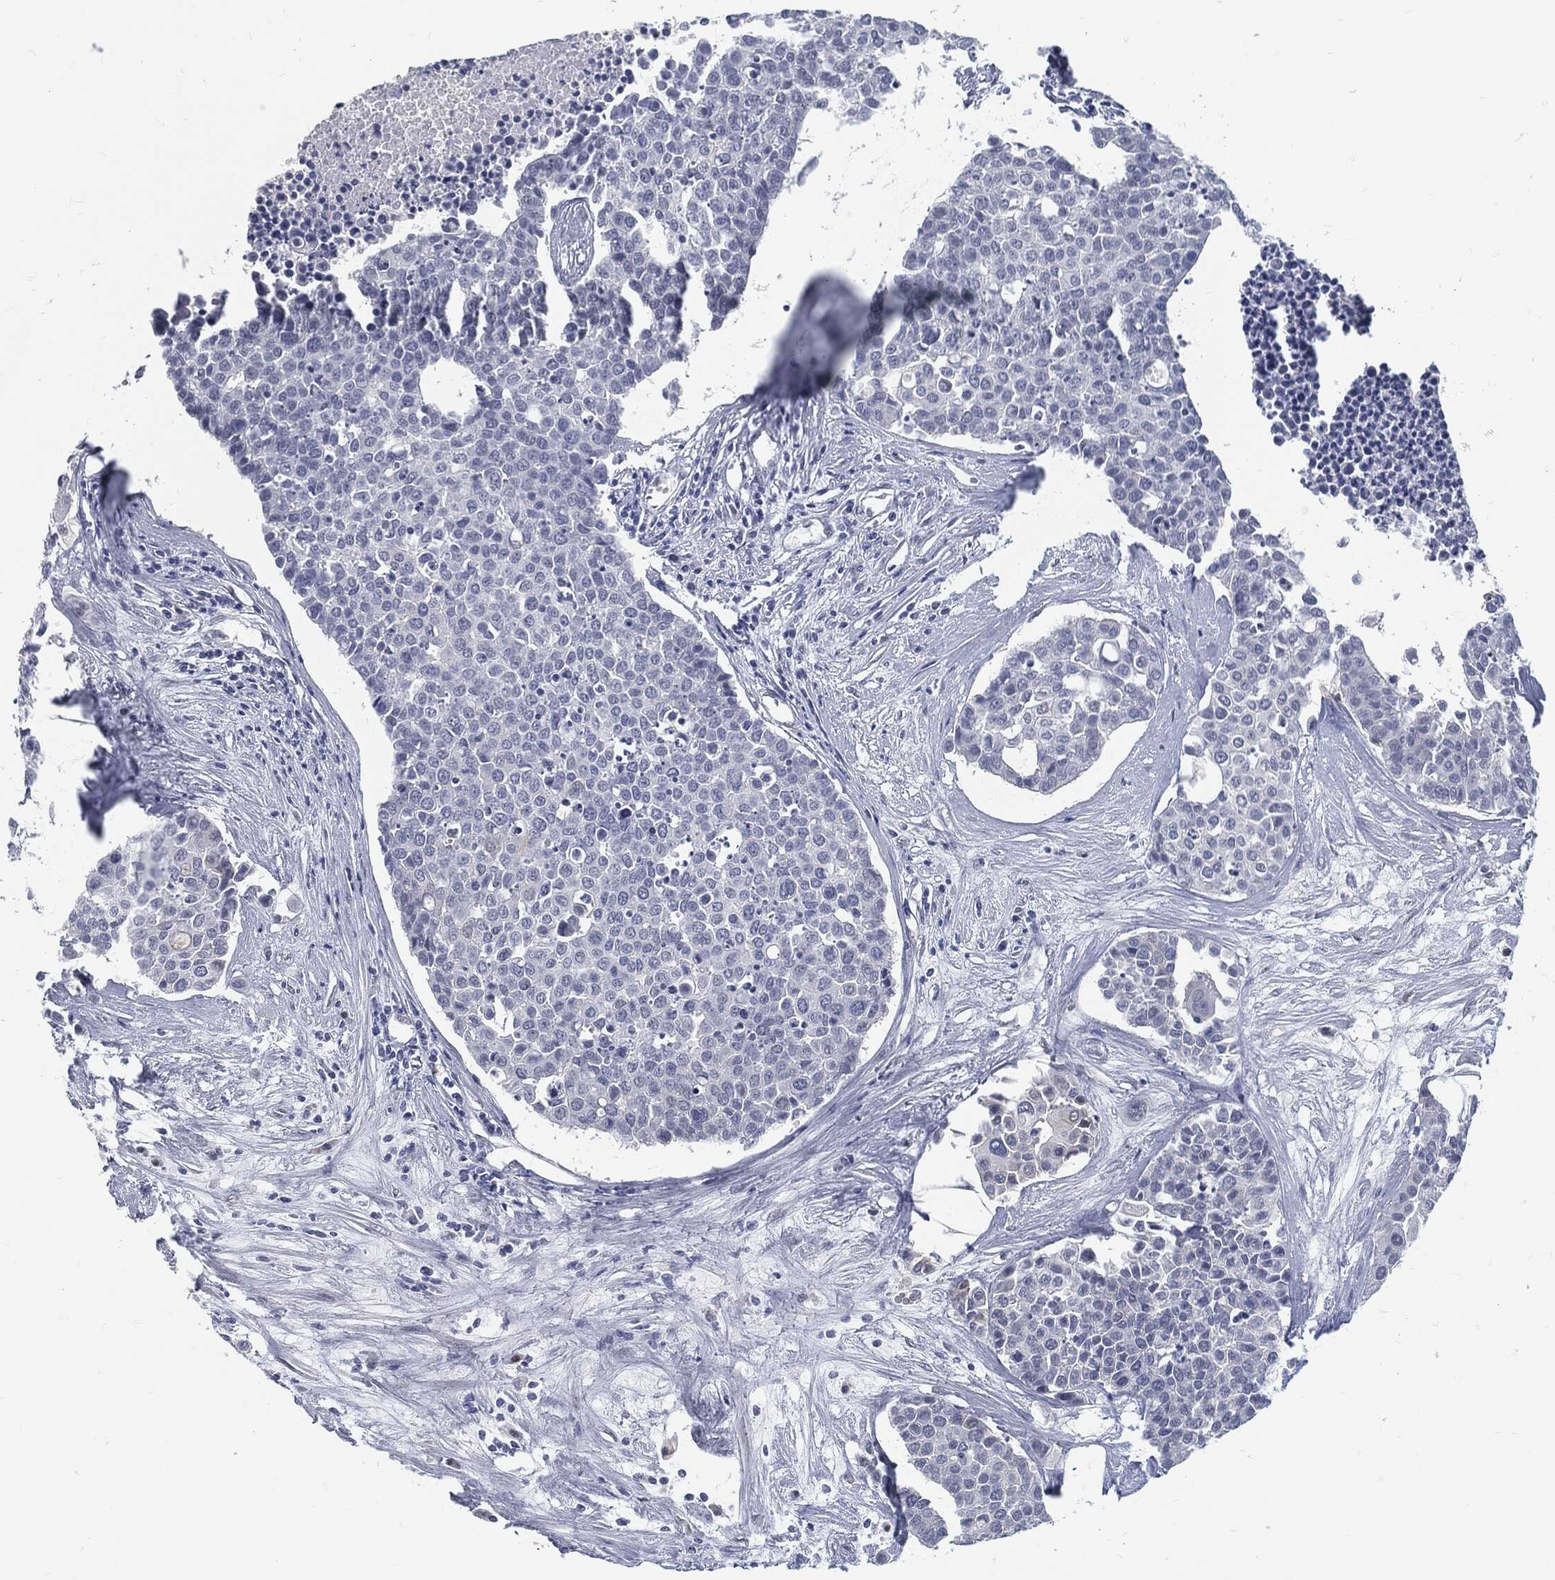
{"staining": {"intensity": "negative", "quantity": "none", "location": "none"}, "tissue": "carcinoid", "cell_type": "Tumor cells", "image_type": "cancer", "snomed": [{"axis": "morphology", "description": "Carcinoid, malignant, NOS"}, {"axis": "topography", "description": "Colon"}], "caption": "The histopathology image shows no staining of tumor cells in carcinoid (malignant).", "gene": "PROM1", "patient": {"sex": "male", "age": 81}}